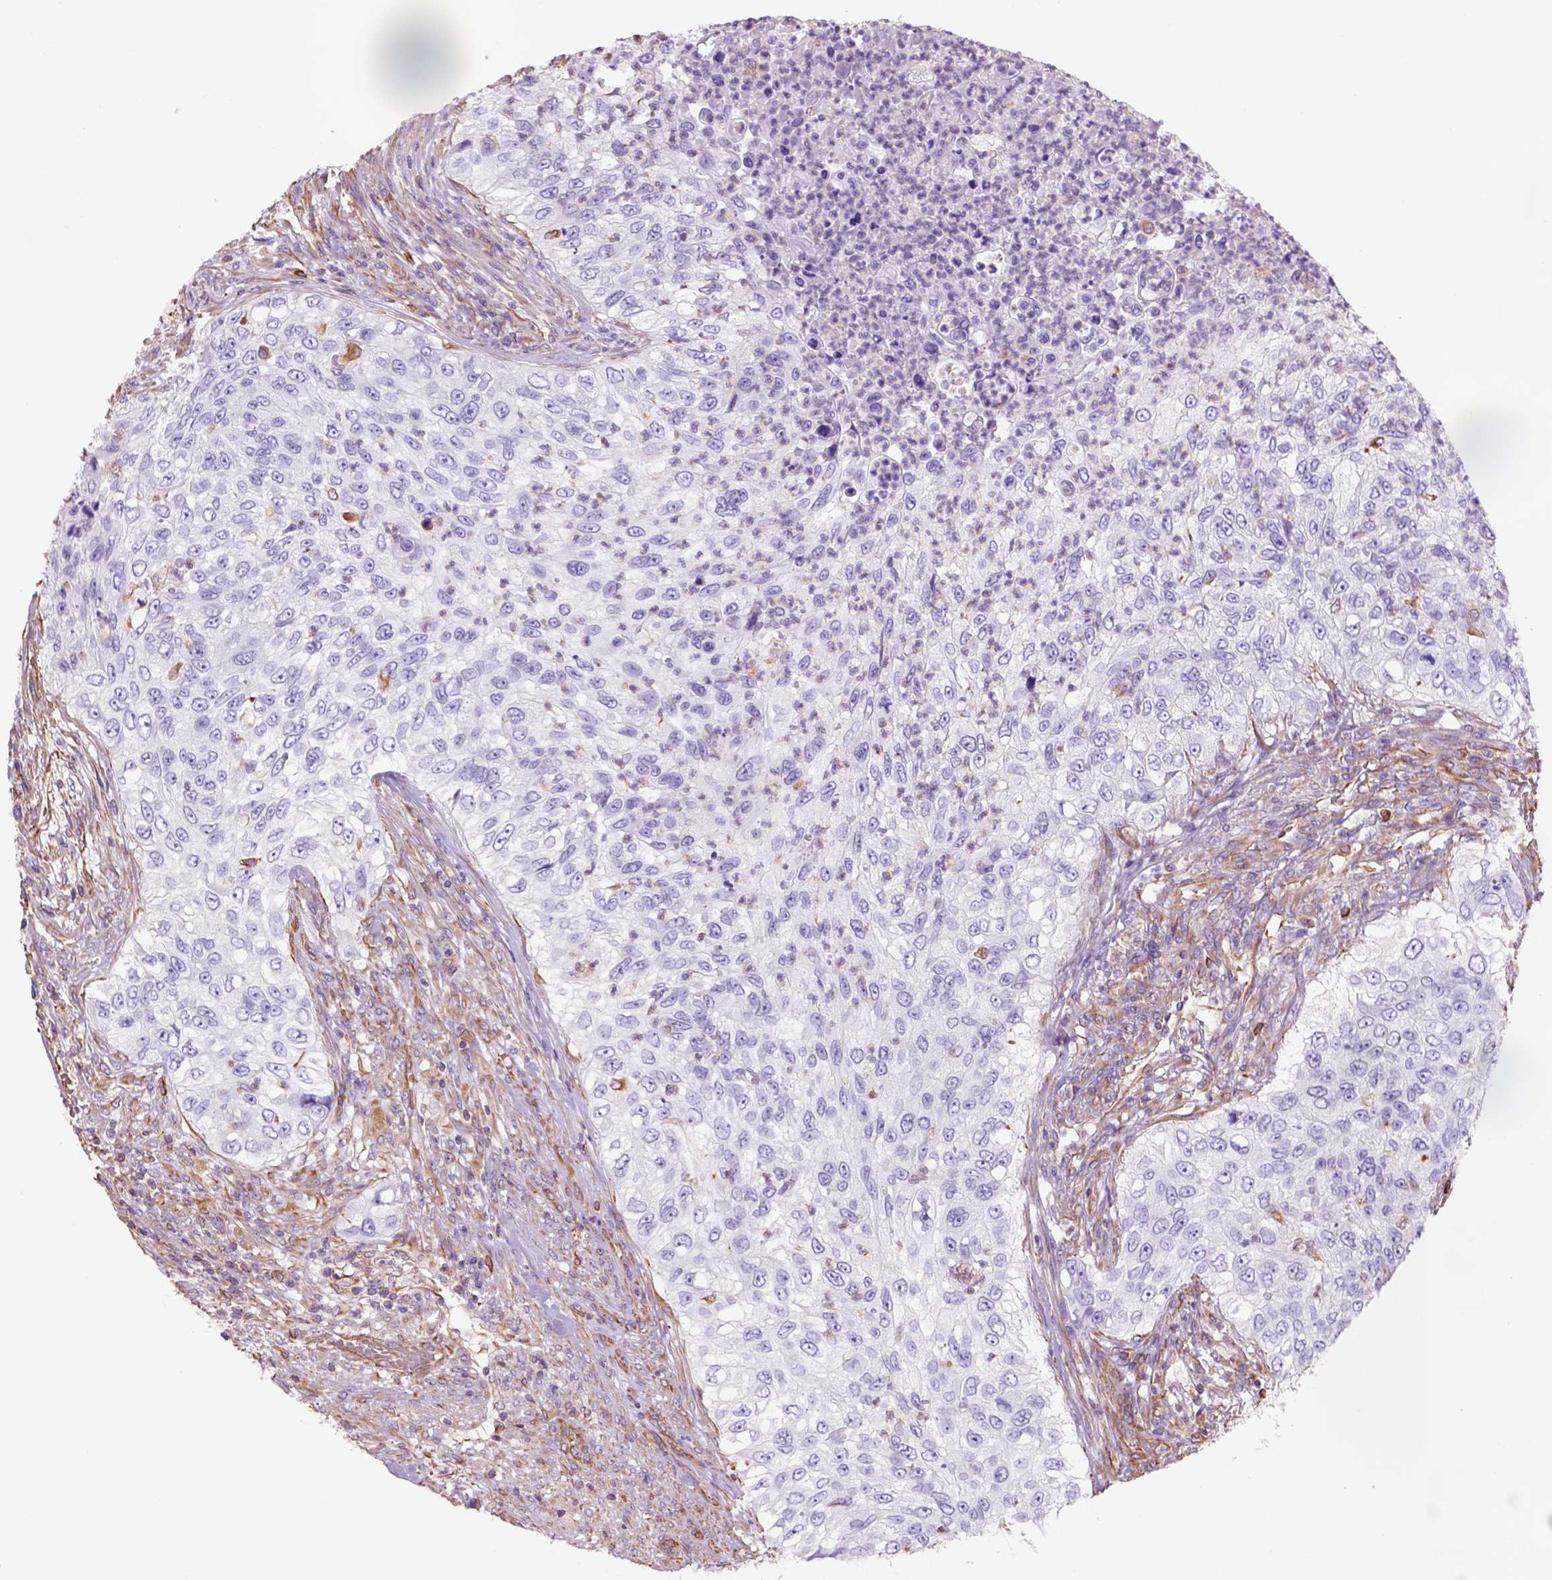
{"staining": {"intensity": "negative", "quantity": "none", "location": "none"}, "tissue": "urothelial cancer", "cell_type": "Tumor cells", "image_type": "cancer", "snomed": [{"axis": "morphology", "description": "Urothelial carcinoma, High grade"}, {"axis": "topography", "description": "Urinary bladder"}], "caption": "A high-resolution image shows immunohistochemistry staining of high-grade urothelial carcinoma, which demonstrates no significant staining in tumor cells.", "gene": "ZZZ3", "patient": {"sex": "female", "age": 60}}